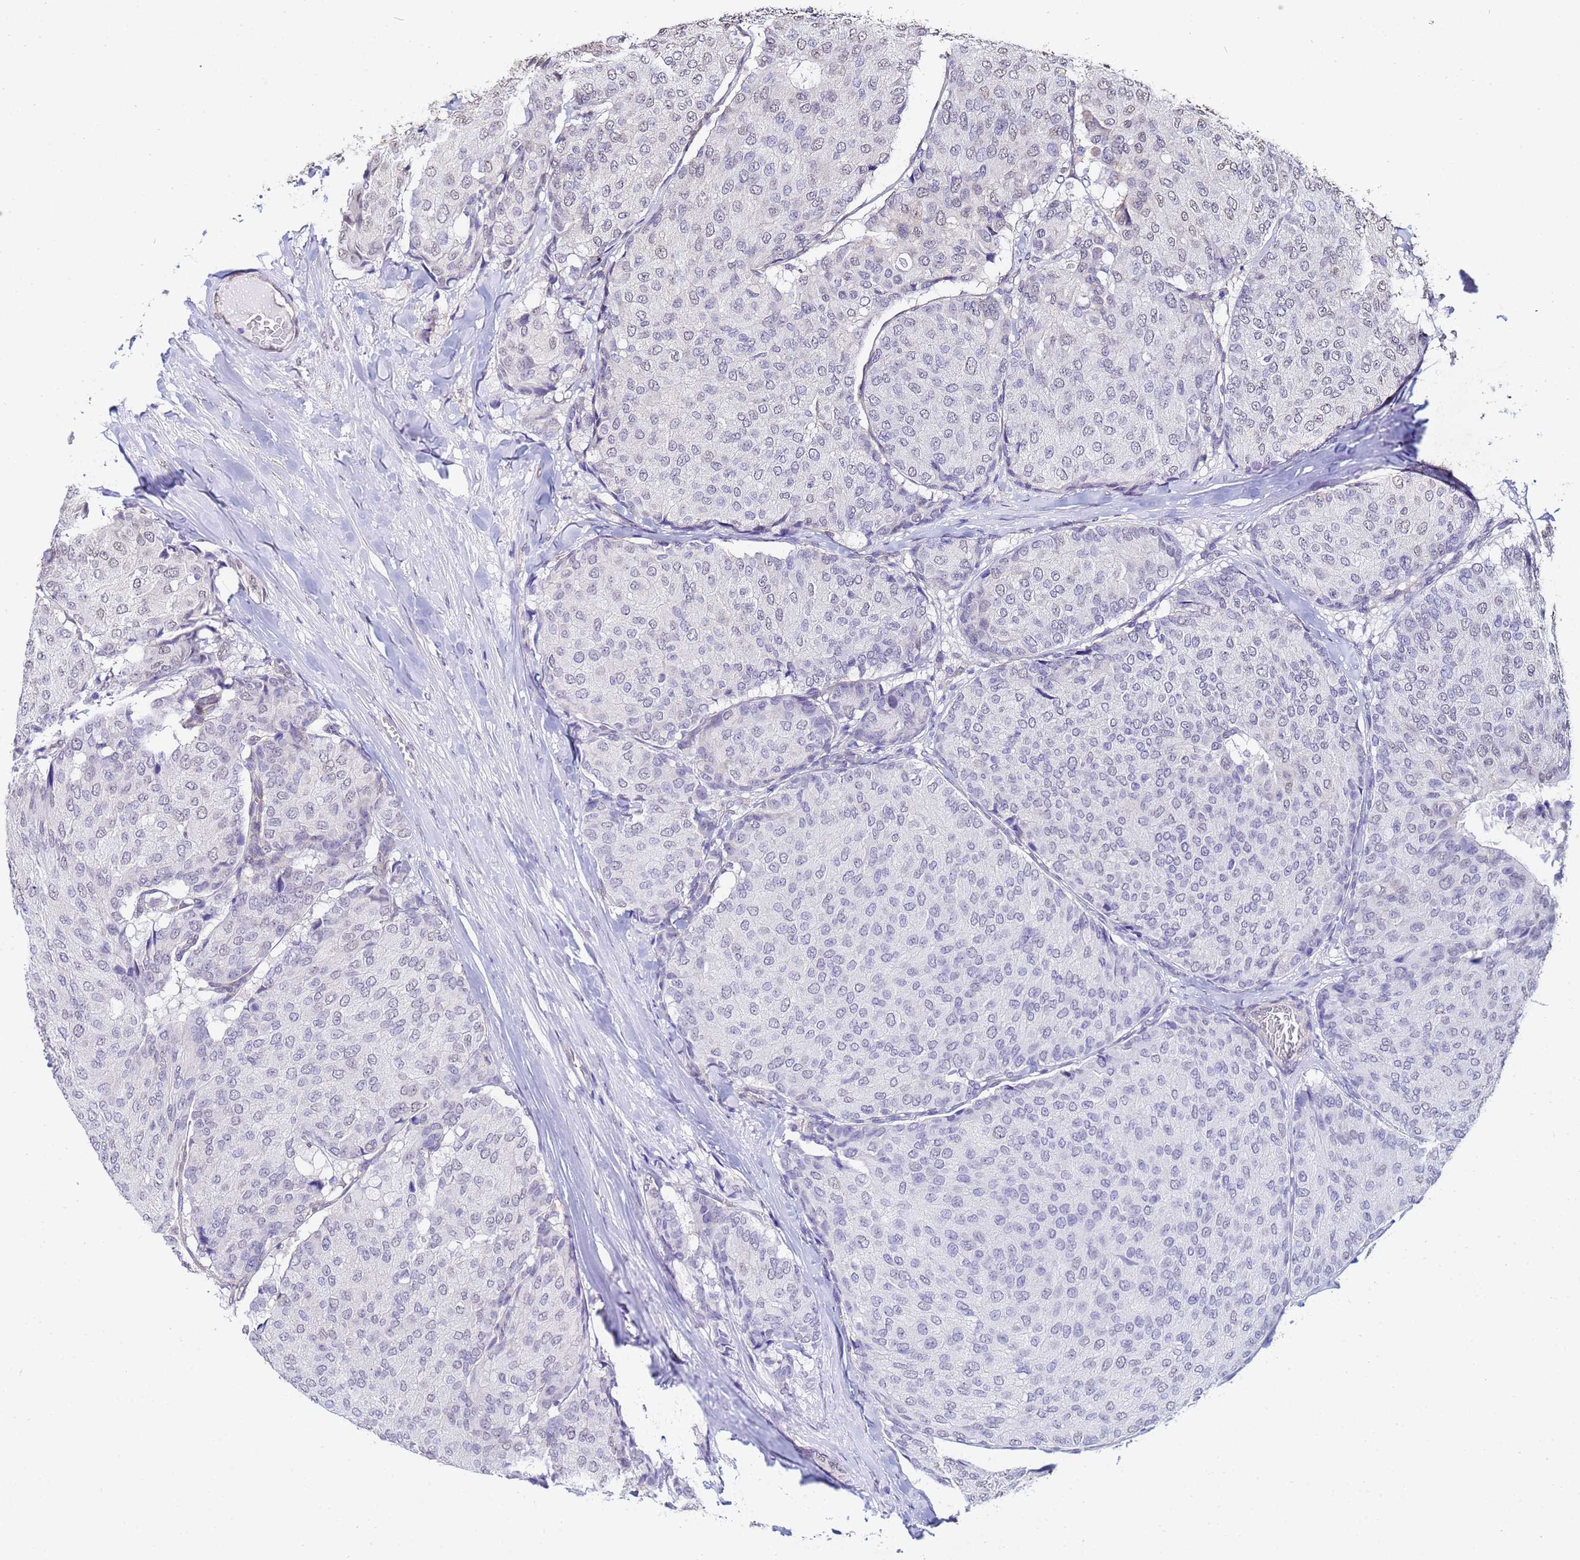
{"staining": {"intensity": "weak", "quantity": "<25%", "location": "nuclear"}, "tissue": "breast cancer", "cell_type": "Tumor cells", "image_type": "cancer", "snomed": [{"axis": "morphology", "description": "Duct carcinoma"}, {"axis": "topography", "description": "Breast"}], "caption": "A high-resolution histopathology image shows immunohistochemistry staining of breast infiltrating ductal carcinoma, which reveals no significant expression in tumor cells.", "gene": "TRIP6", "patient": {"sex": "female", "age": 75}}